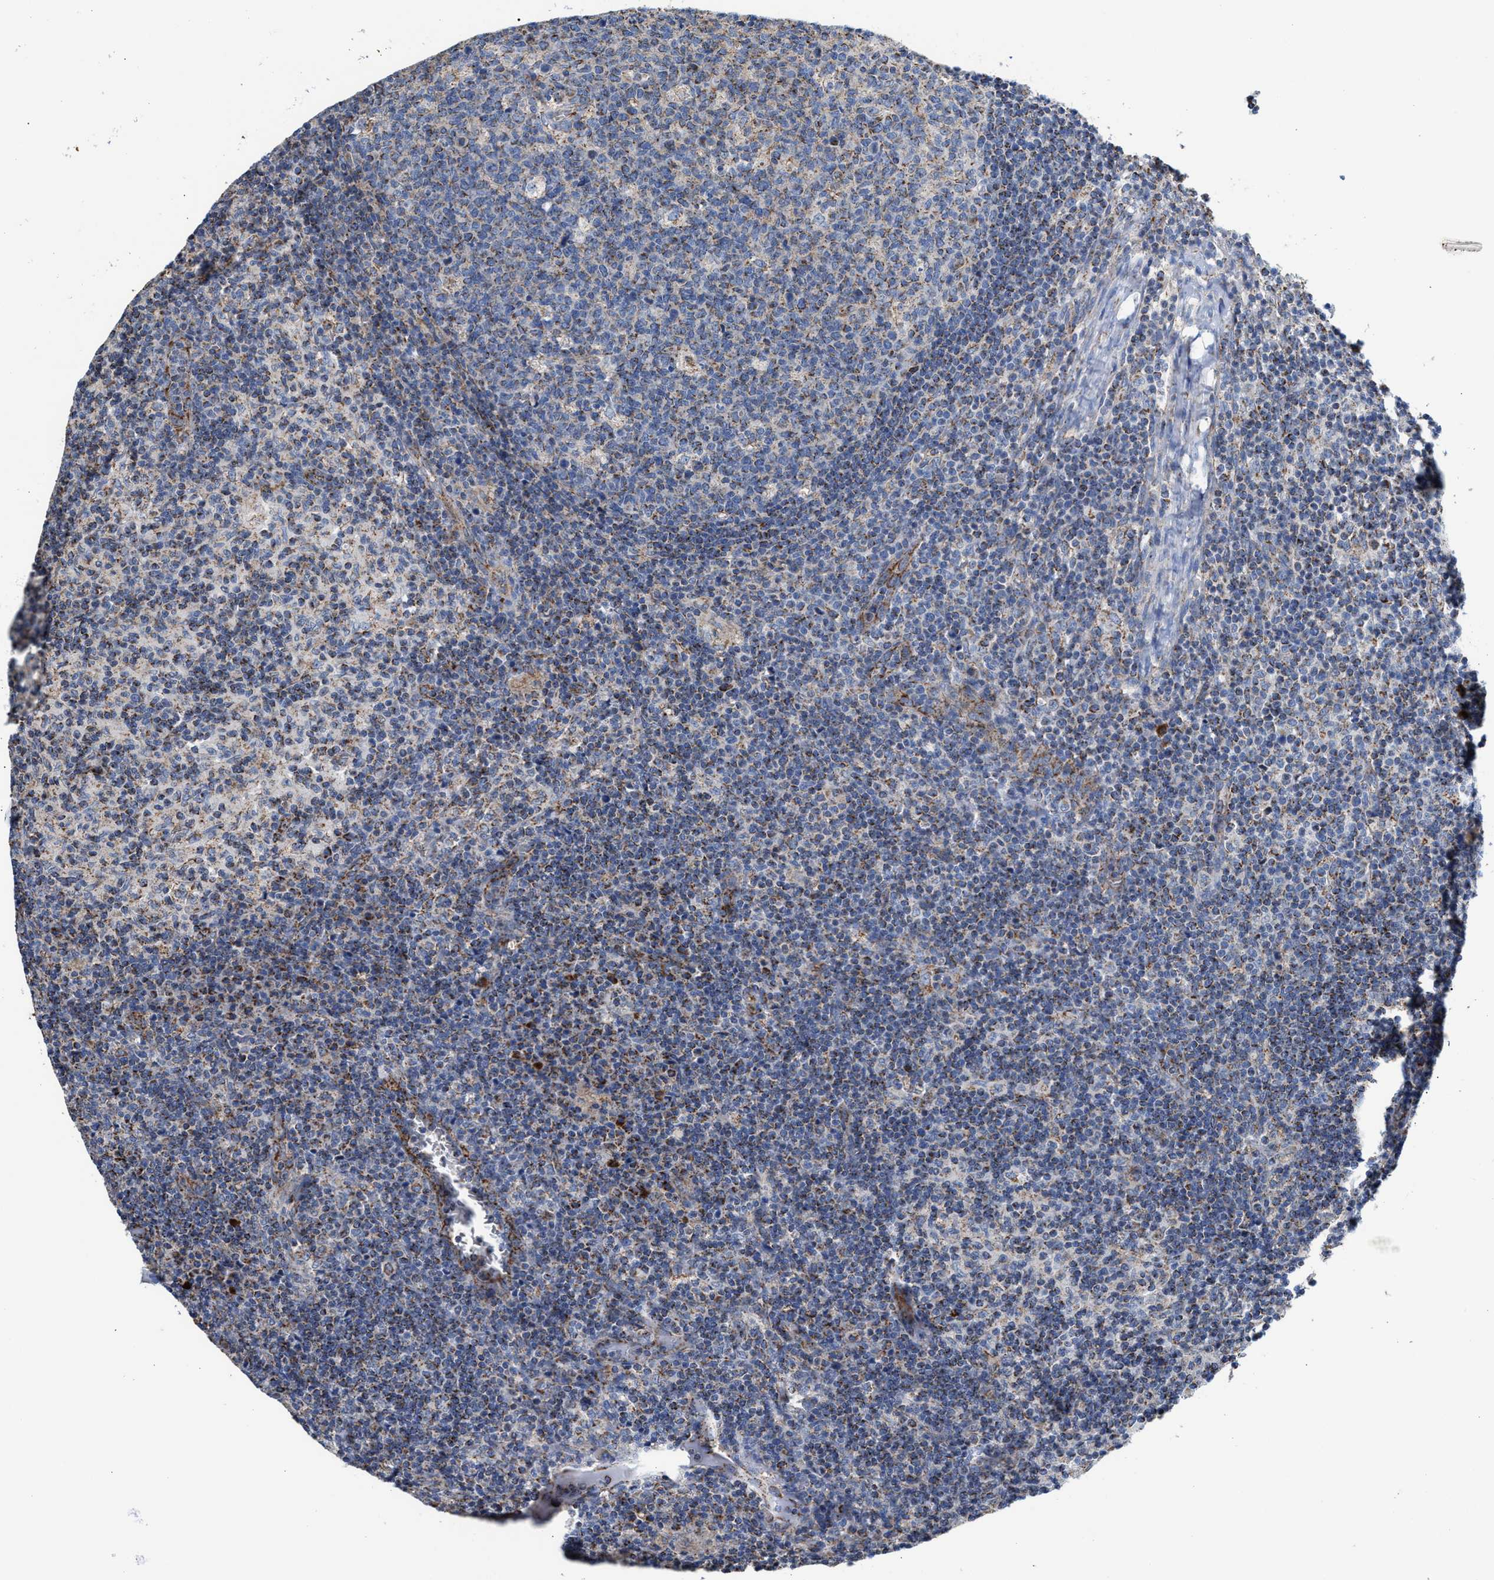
{"staining": {"intensity": "moderate", "quantity": "25%-75%", "location": "cytoplasmic/membranous"}, "tissue": "lymph node", "cell_type": "Germinal center cells", "image_type": "normal", "snomed": [{"axis": "morphology", "description": "Normal tissue, NOS"}, {"axis": "morphology", "description": "Inflammation, NOS"}, {"axis": "topography", "description": "Lymph node"}], "caption": "Germinal center cells exhibit moderate cytoplasmic/membranous positivity in about 25%-75% of cells in normal lymph node.", "gene": "MECR", "patient": {"sex": "male", "age": 55}}